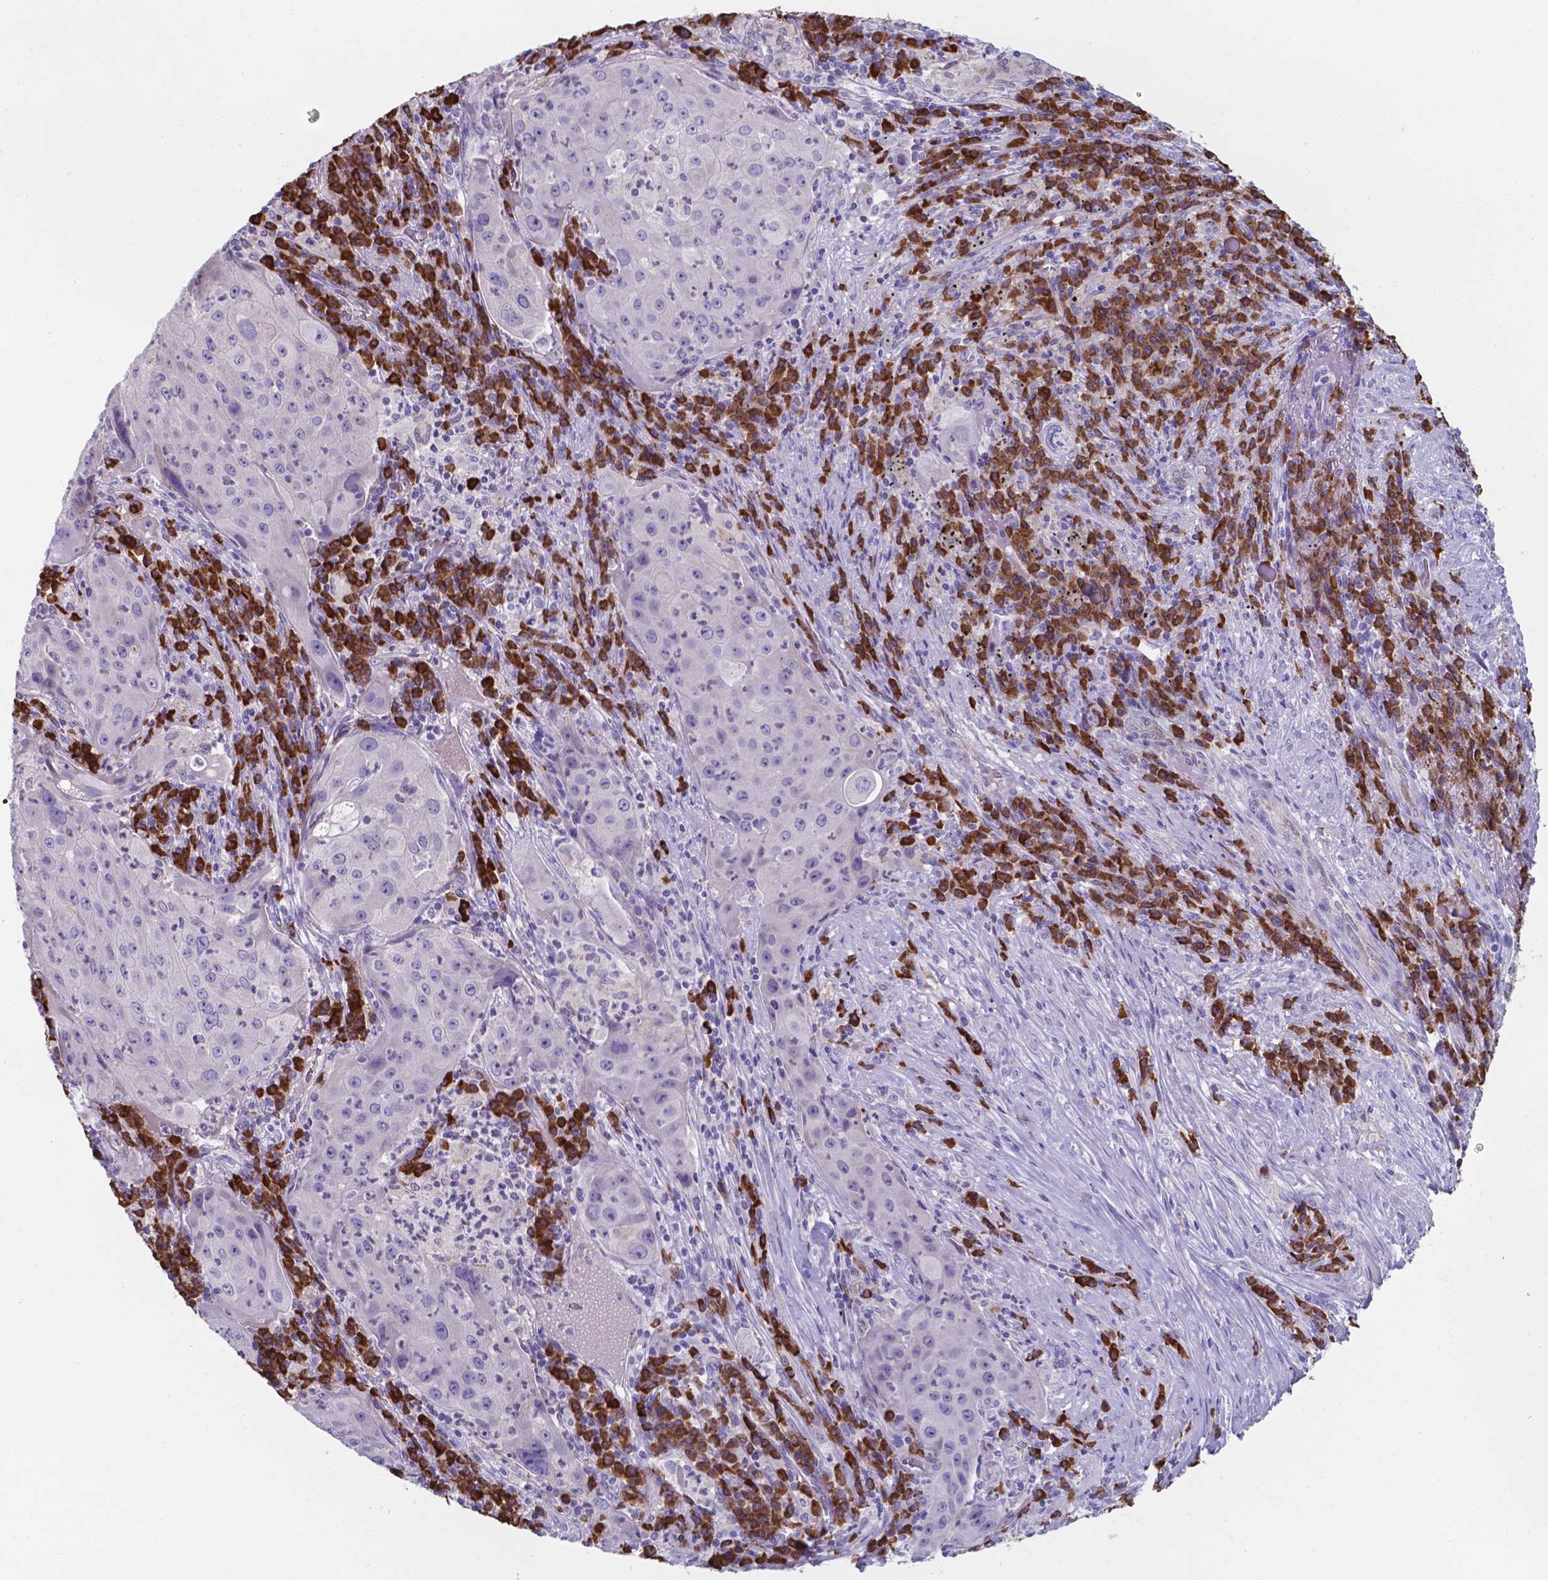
{"staining": {"intensity": "negative", "quantity": "none", "location": "none"}, "tissue": "lung cancer", "cell_type": "Tumor cells", "image_type": "cancer", "snomed": [{"axis": "morphology", "description": "Squamous cell carcinoma, NOS"}, {"axis": "topography", "description": "Lung"}], "caption": "Immunohistochemical staining of lung squamous cell carcinoma shows no significant expression in tumor cells.", "gene": "UBE2J1", "patient": {"sex": "female", "age": 59}}